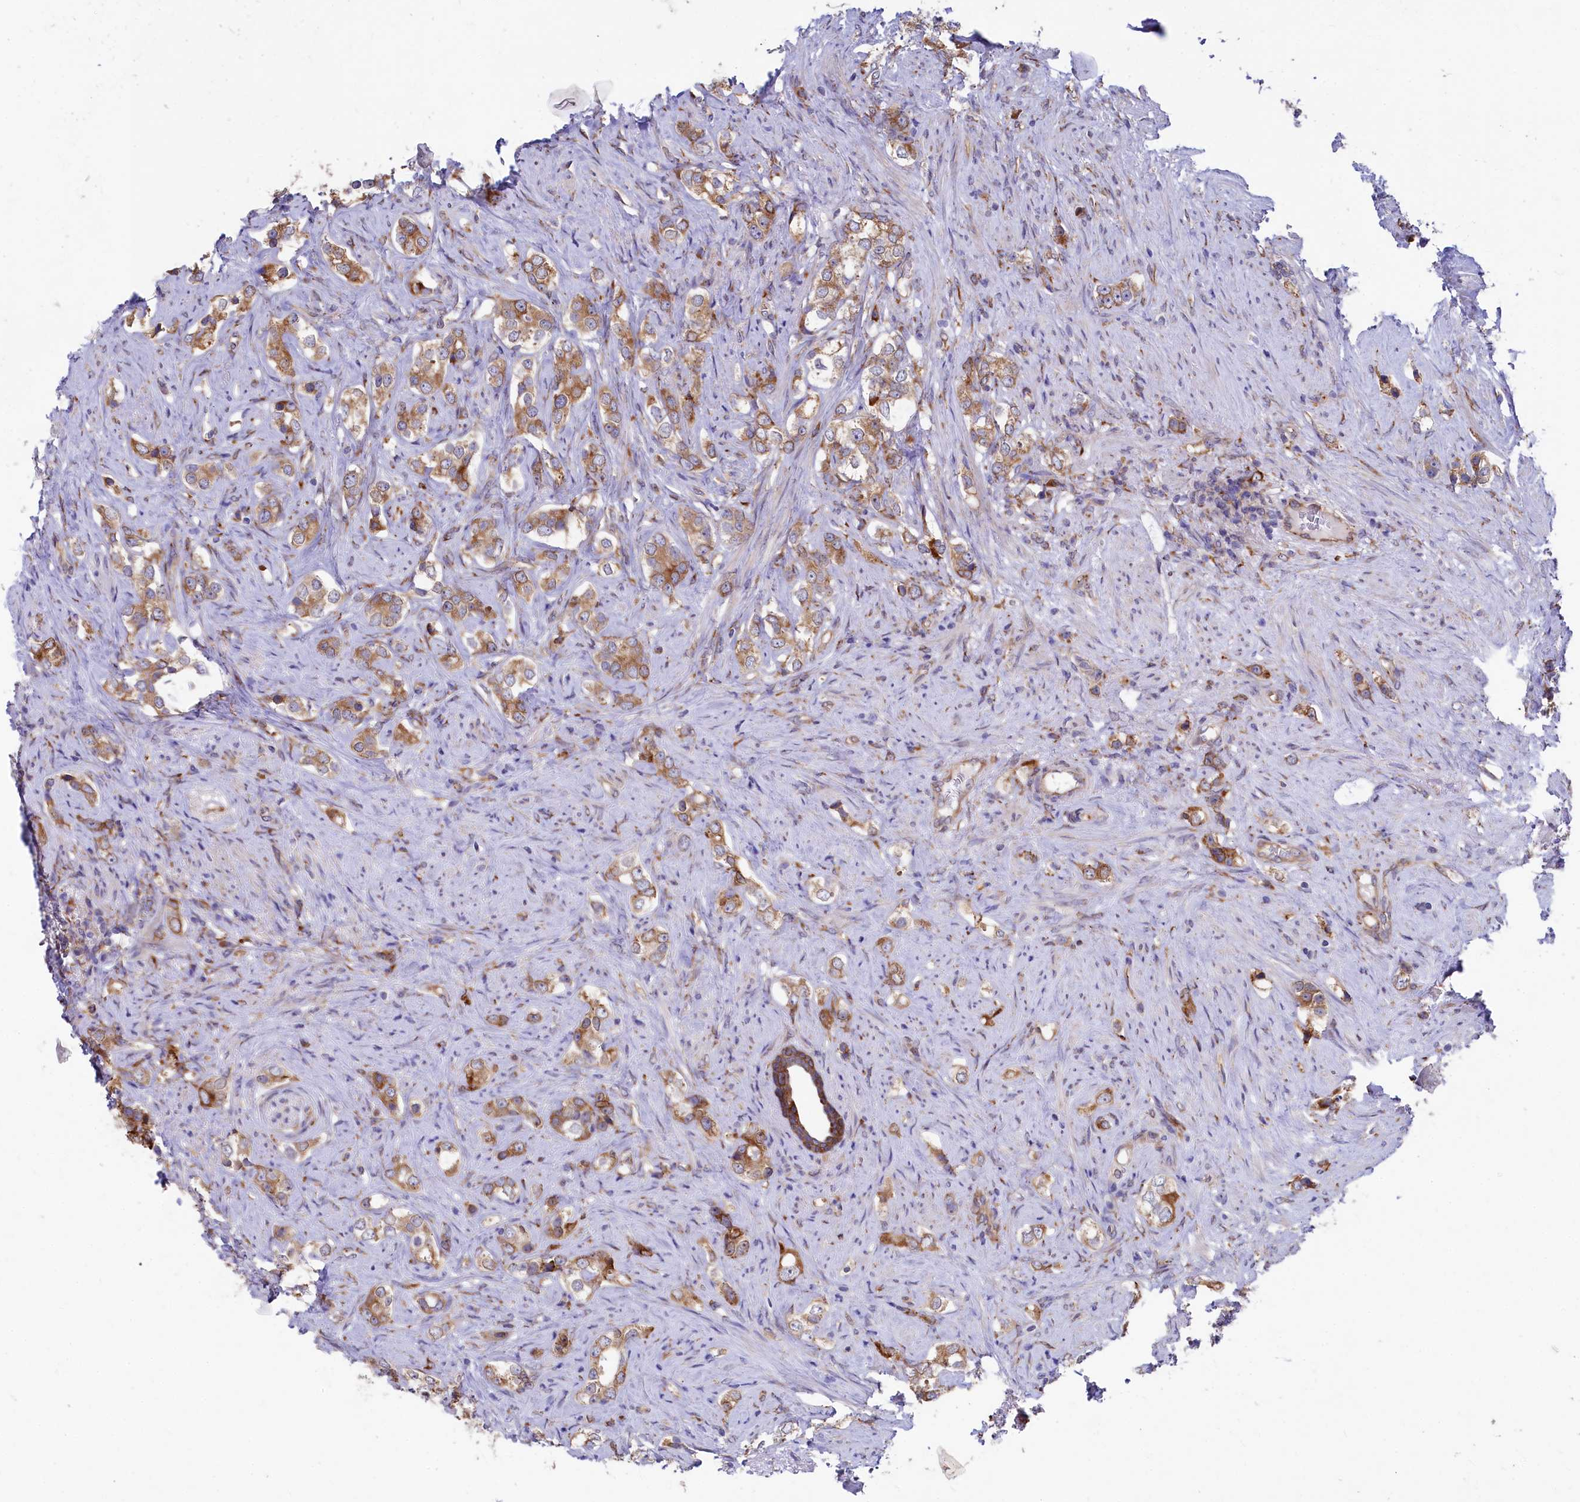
{"staining": {"intensity": "strong", "quantity": ">75%", "location": "cytoplasmic/membranous"}, "tissue": "prostate cancer", "cell_type": "Tumor cells", "image_type": "cancer", "snomed": [{"axis": "morphology", "description": "Adenocarcinoma, High grade"}, {"axis": "topography", "description": "Prostate"}], "caption": "Prostate high-grade adenocarcinoma stained with a brown dye exhibits strong cytoplasmic/membranous positive positivity in approximately >75% of tumor cells.", "gene": "CHID1", "patient": {"sex": "male", "age": 63}}